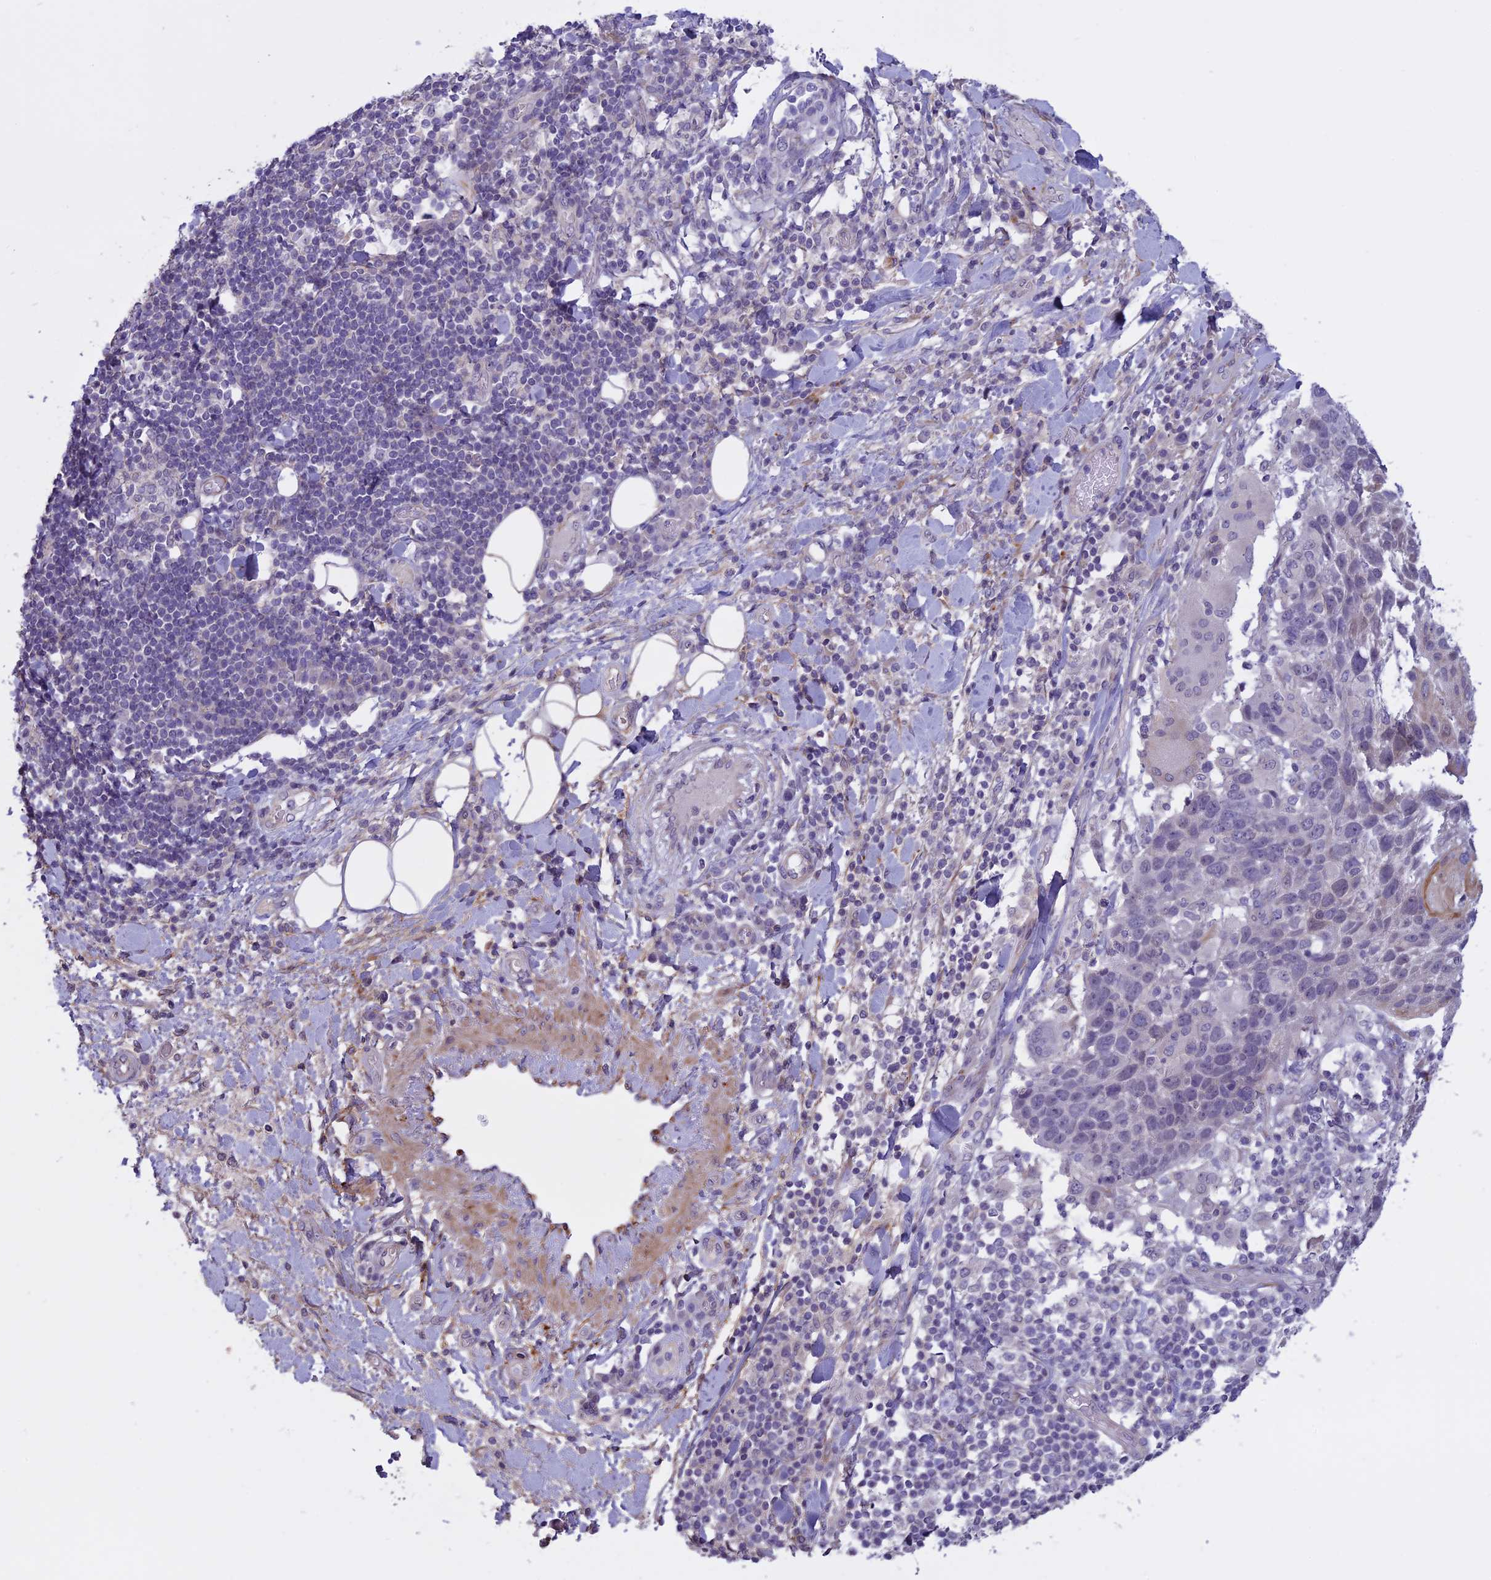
{"staining": {"intensity": "negative", "quantity": "none", "location": "none"}, "tissue": "adipose tissue", "cell_type": "Adipocytes", "image_type": "normal", "snomed": [{"axis": "morphology", "description": "Normal tissue, NOS"}, {"axis": "morphology", "description": "Squamous cell carcinoma, NOS"}, {"axis": "topography", "description": "Lymph node"}, {"axis": "topography", "description": "Bronchus"}, {"axis": "topography", "description": "Lung"}], "caption": "Protein analysis of unremarkable adipose tissue displays no significant expression in adipocytes. The staining is performed using DAB (3,3'-diaminobenzidine) brown chromogen with nuclei counter-stained in using hematoxylin.", "gene": "SPHKAP", "patient": {"sex": "male", "age": 66}}